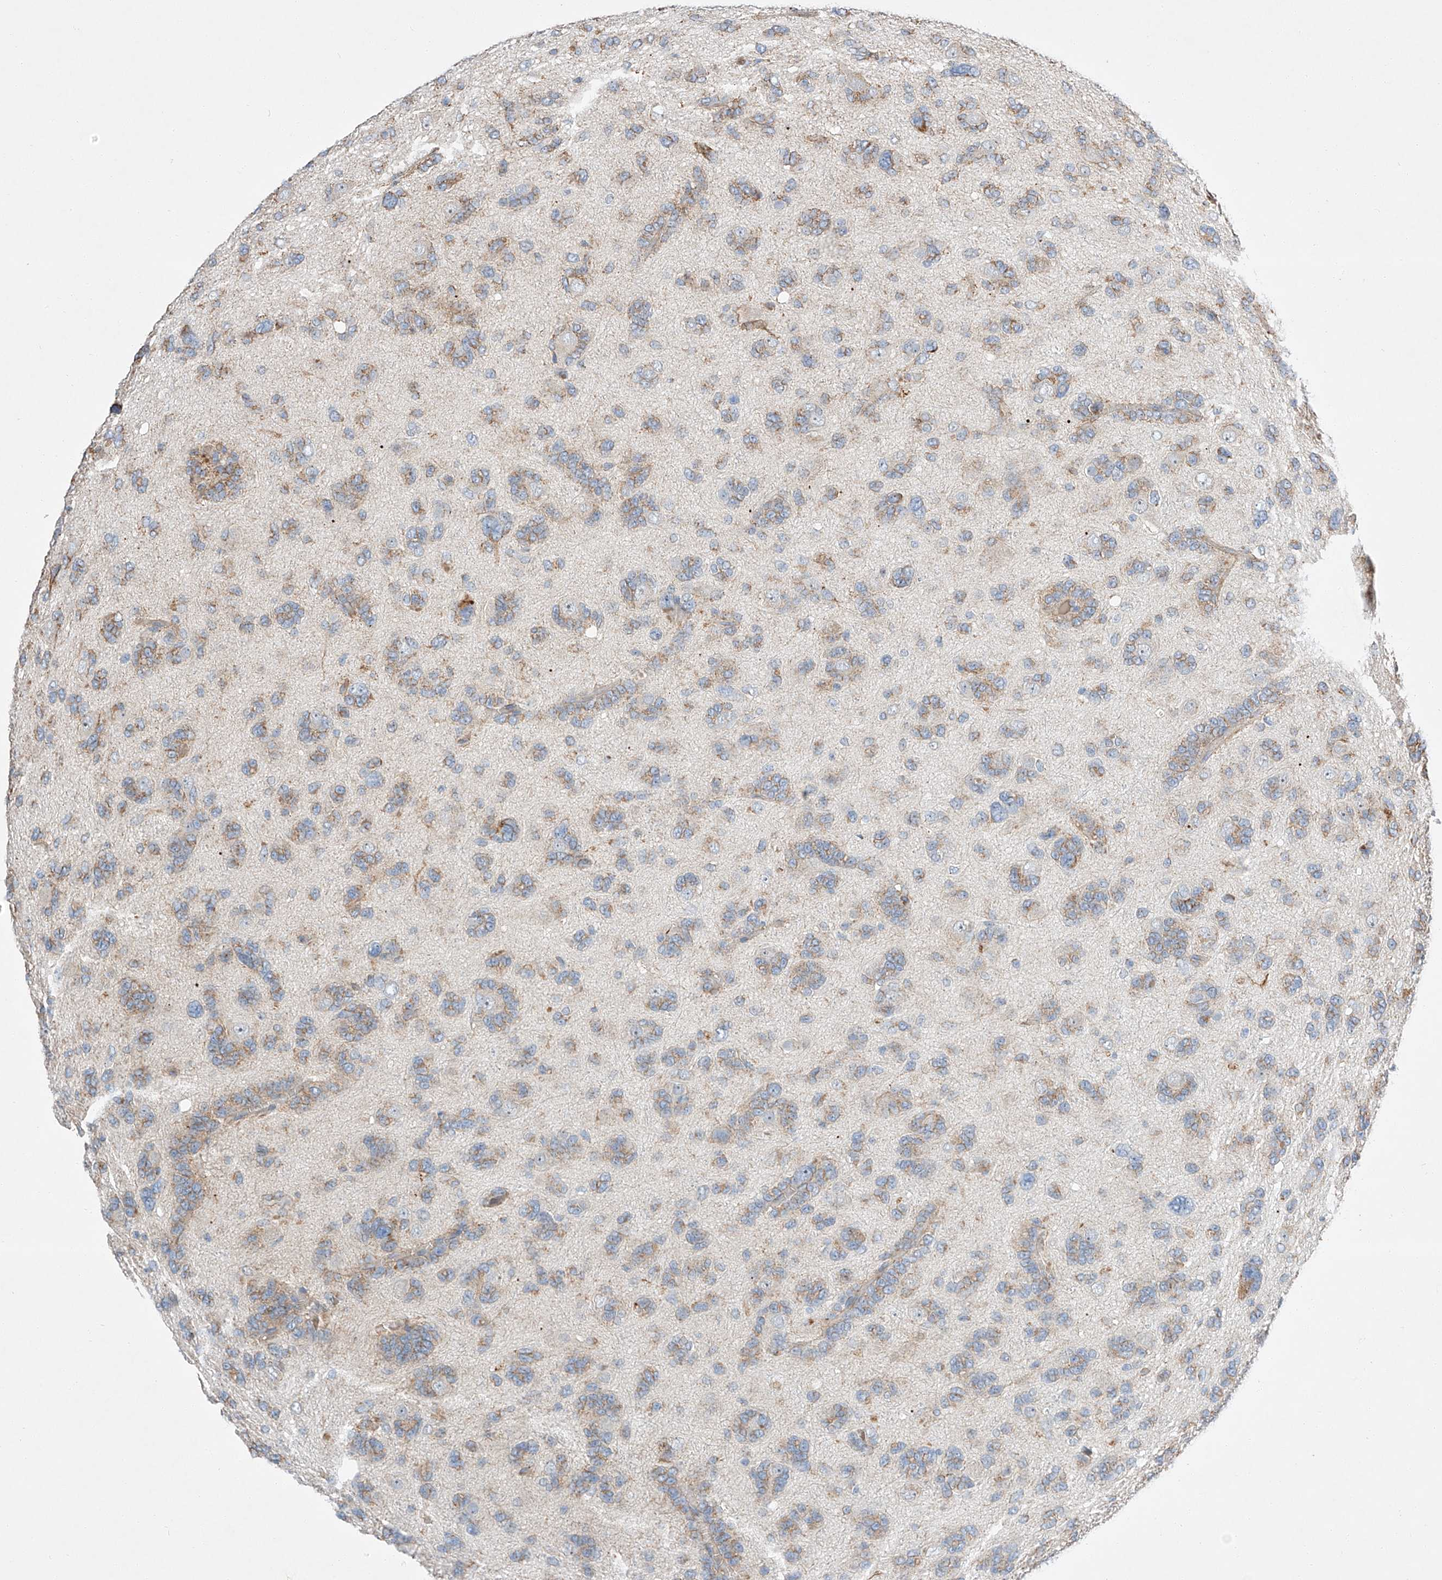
{"staining": {"intensity": "weak", "quantity": "25%-75%", "location": "cytoplasmic/membranous"}, "tissue": "glioma", "cell_type": "Tumor cells", "image_type": "cancer", "snomed": [{"axis": "morphology", "description": "Glioma, malignant, High grade"}, {"axis": "topography", "description": "Brain"}], "caption": "This photomicrograph exhibits immunohistochemistry (IHC) staining of glioma, with low weak cytoplasmic/membranous staining in approximately 25%-75% of tumor cells.", "gene": "RUSC1", "patient": {"sex": "female", "age": 59}}